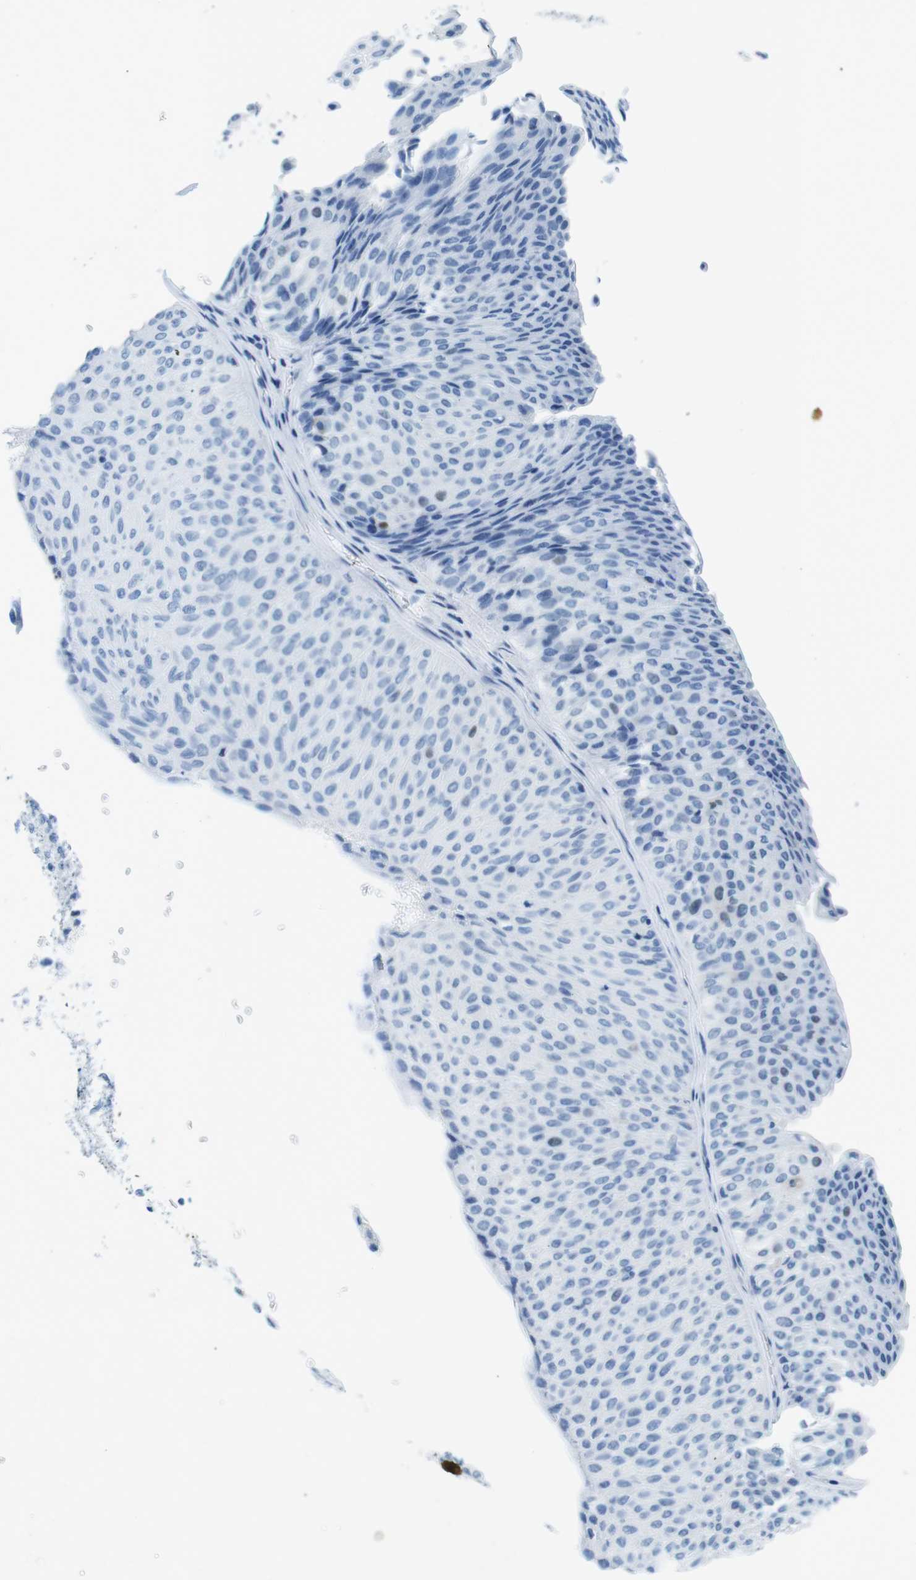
{"staining": {"intensity": "negative", "quantity": "none", "location": "none"}, "tissue": "urothelial cancer", "cell_type": "Tumor cells", "image_type": "cancer", "snomed": [{"axis": "morphology", "description": "Urothelial carcinoma, Low grade"}, {"axis": "topography", "description": "Urinary bladder"}], "caption": "This is a histopathology image of IHC staining of low-grade urothelial carcinoma, which shows no expression in tumor cells.", "gene": "CTAG1B", "patient": {"sex": "male", "age": 78}}